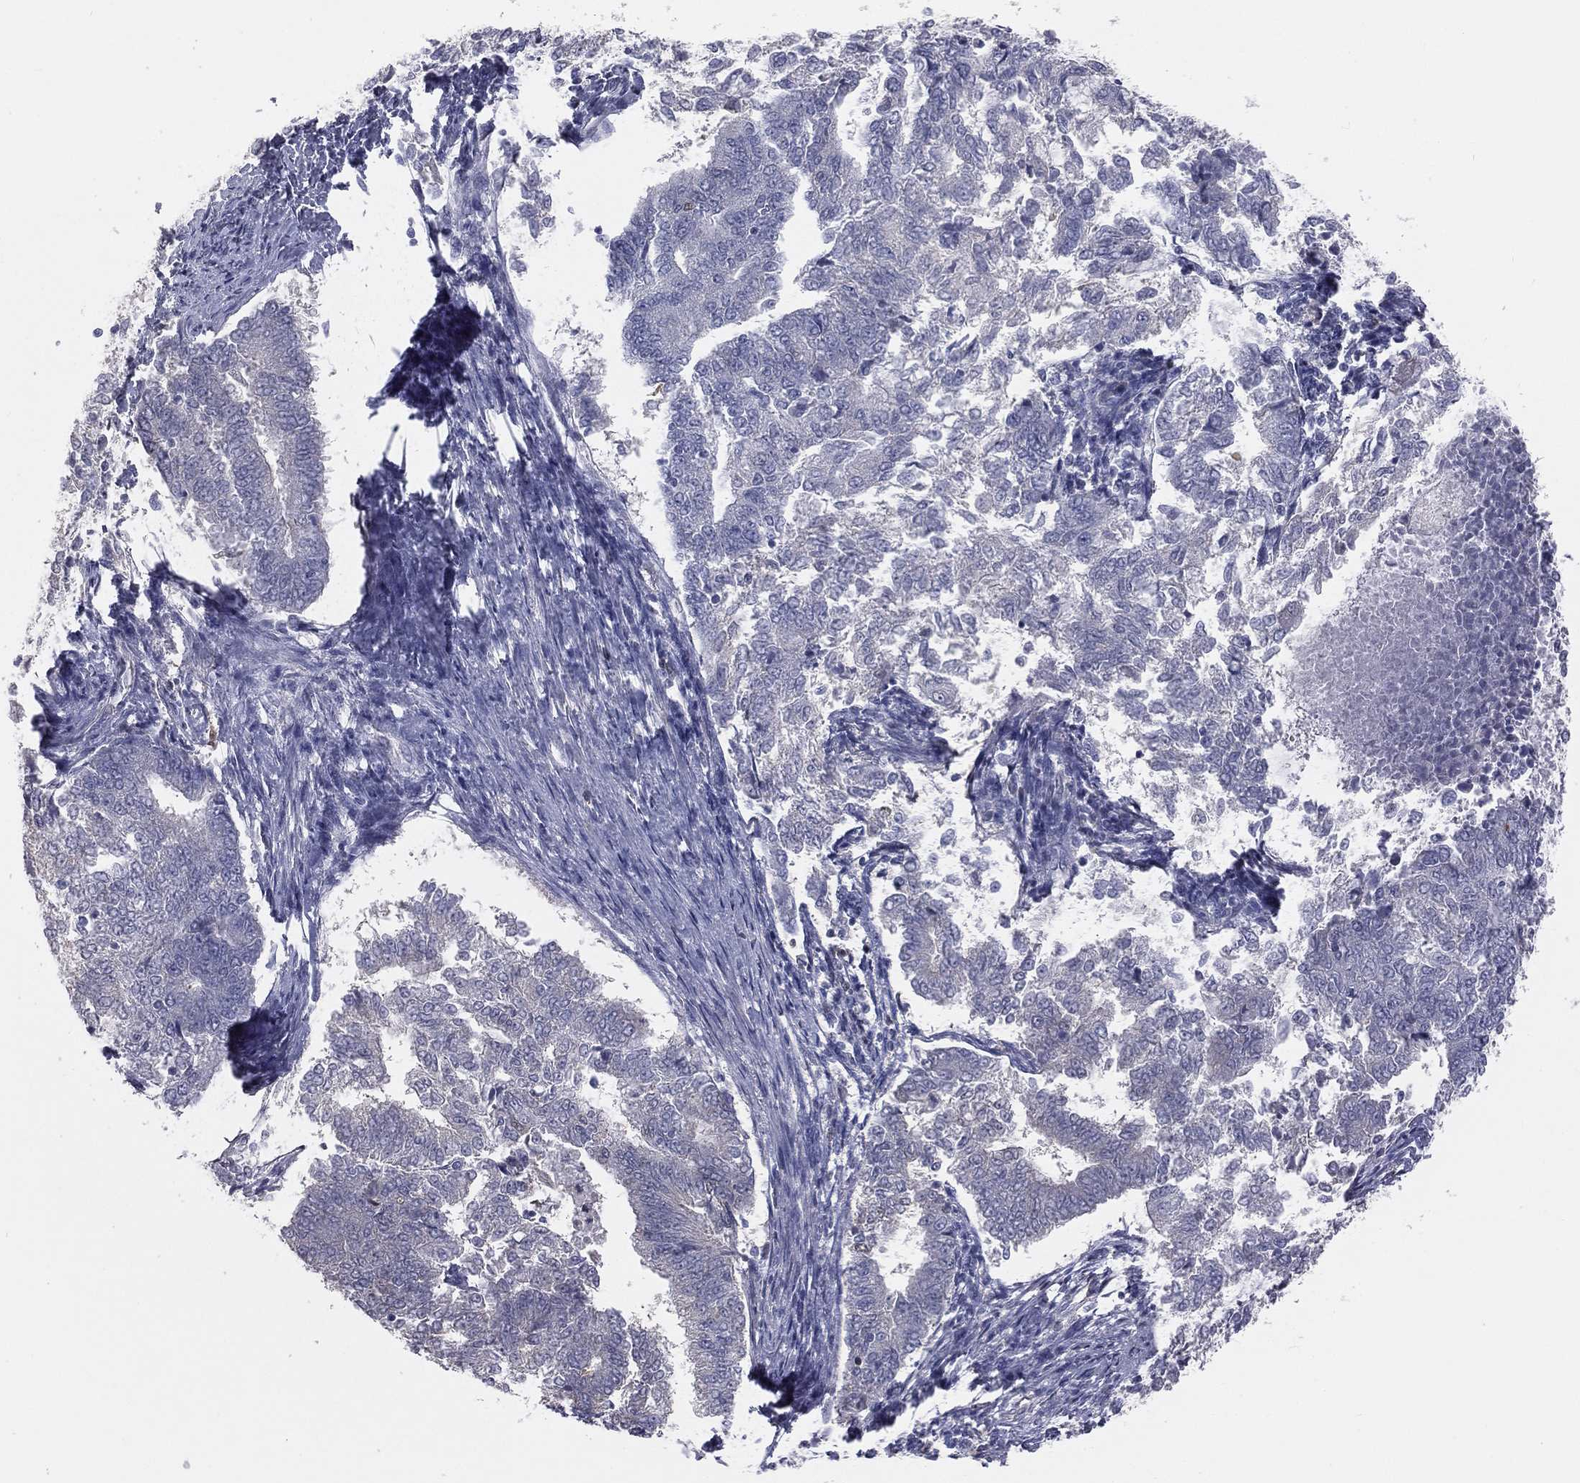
{"staining": {"intensity": "negative", "quantity": "none", "location": "none"}, "tissue": "endometrial cancer", "cell_type": "Tumor cells", "image_type": "cancer", "snomed": [{"axis": "morphology", "description": "Adenocarcinoma, NOS"}, {"axis": "topography", "description": "Endometrium"}], "caption": "High power microscopy photomicrograph of an immunohistochemistry histopathology image of adenocarcinoma (endometrial), revealing no significant positivity in tumor cells.", "gene": "DMKN", "patient": {"sex": "female", "age": 65}}